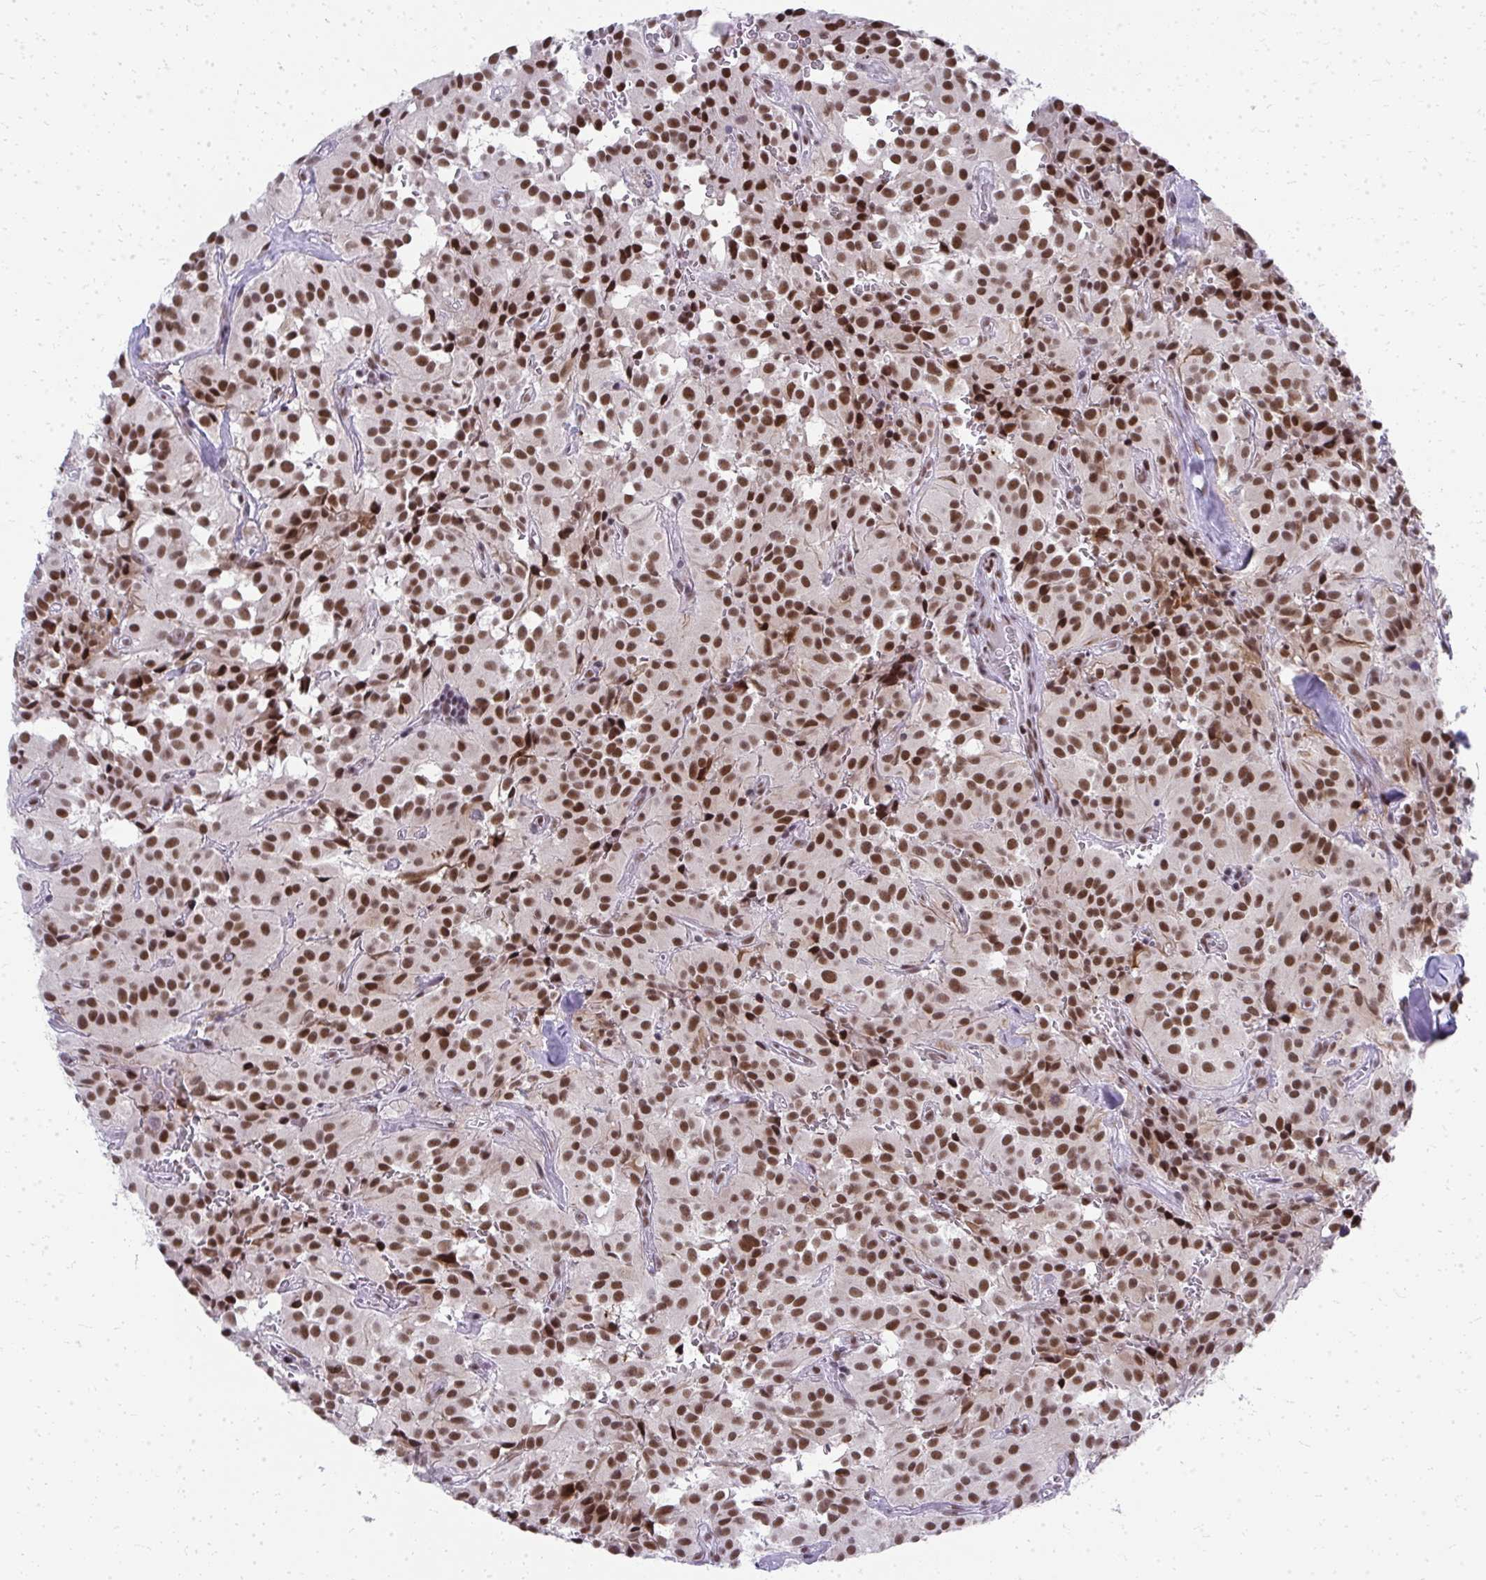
{"staining": {"intensity": "strong", "quantity": ">75%", "location": "nuclear"}, "tissue": "glioma", "cell_type": "Tumor cells", "image_type": "cancer", "snomed": [{"axis": "morphology", "description": "Glioma, malignant, Low grade"}, {"axis": "topography", "description": "Brain"}], "caption": "Malignant low-grade glioma stained with IHC exhibits strong nuclear staining in about >75% of tumor cells.", "gene": "CREBBP", "patient": {"sex": "male", "age": 42}}